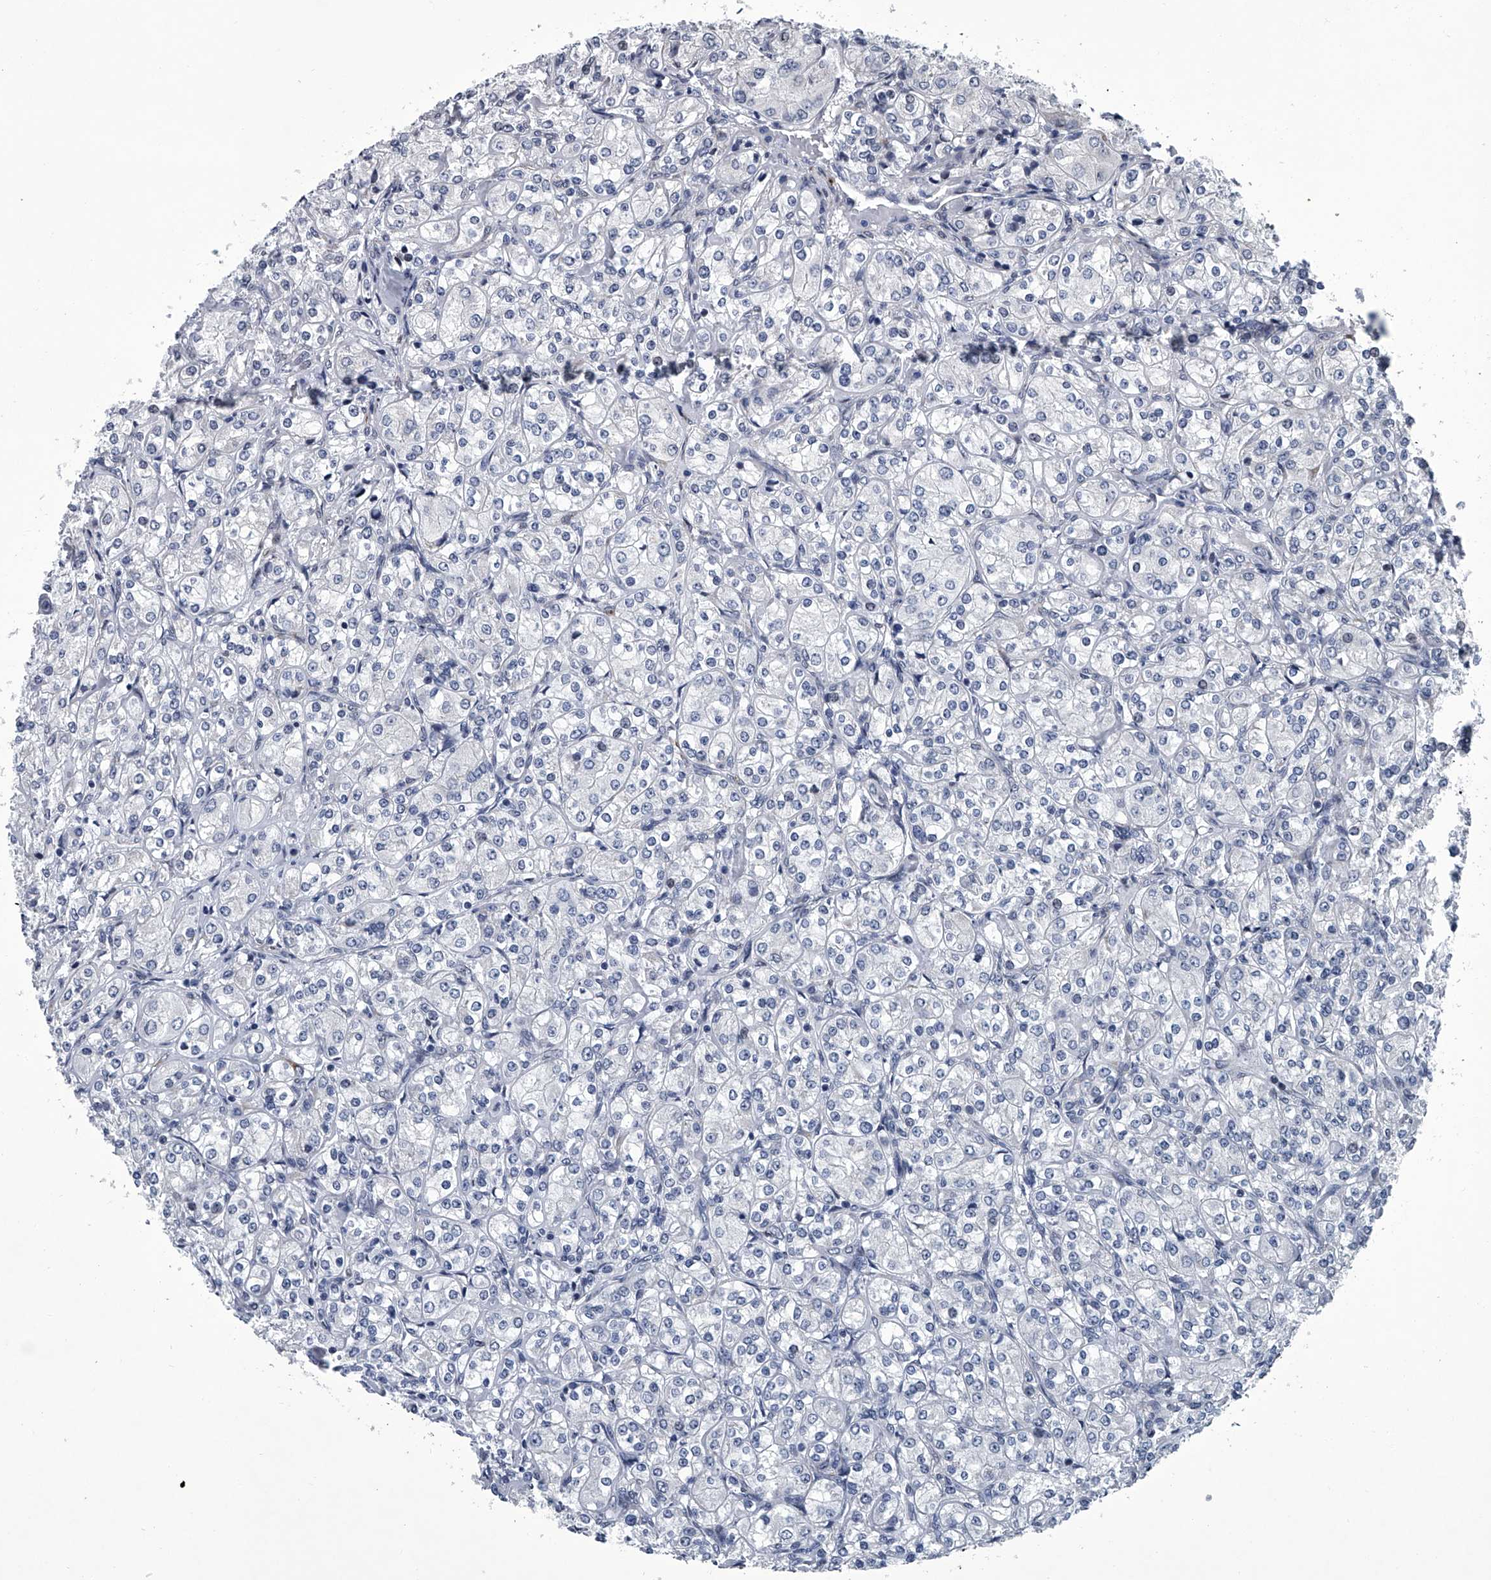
{"staining": {"intensity": "negative", "quantity": "none", "location": "none"}, "tissue": "renal cancer", "cell_type": "Tumor cells", "image_type": "cancer", "snomed": [{"axis": "morphology", "description": "Adenocarcinoma, NOS"}, {"axis": "topography", "description": "Kidney"}], "caption": "This is an immunohistochemistry micrograph of human renal cancer (adenocarcinoma). There is no staining in tumor cells.", "gene": "PPP2R5D", "patient": {"sex": "male", "age": 77}}